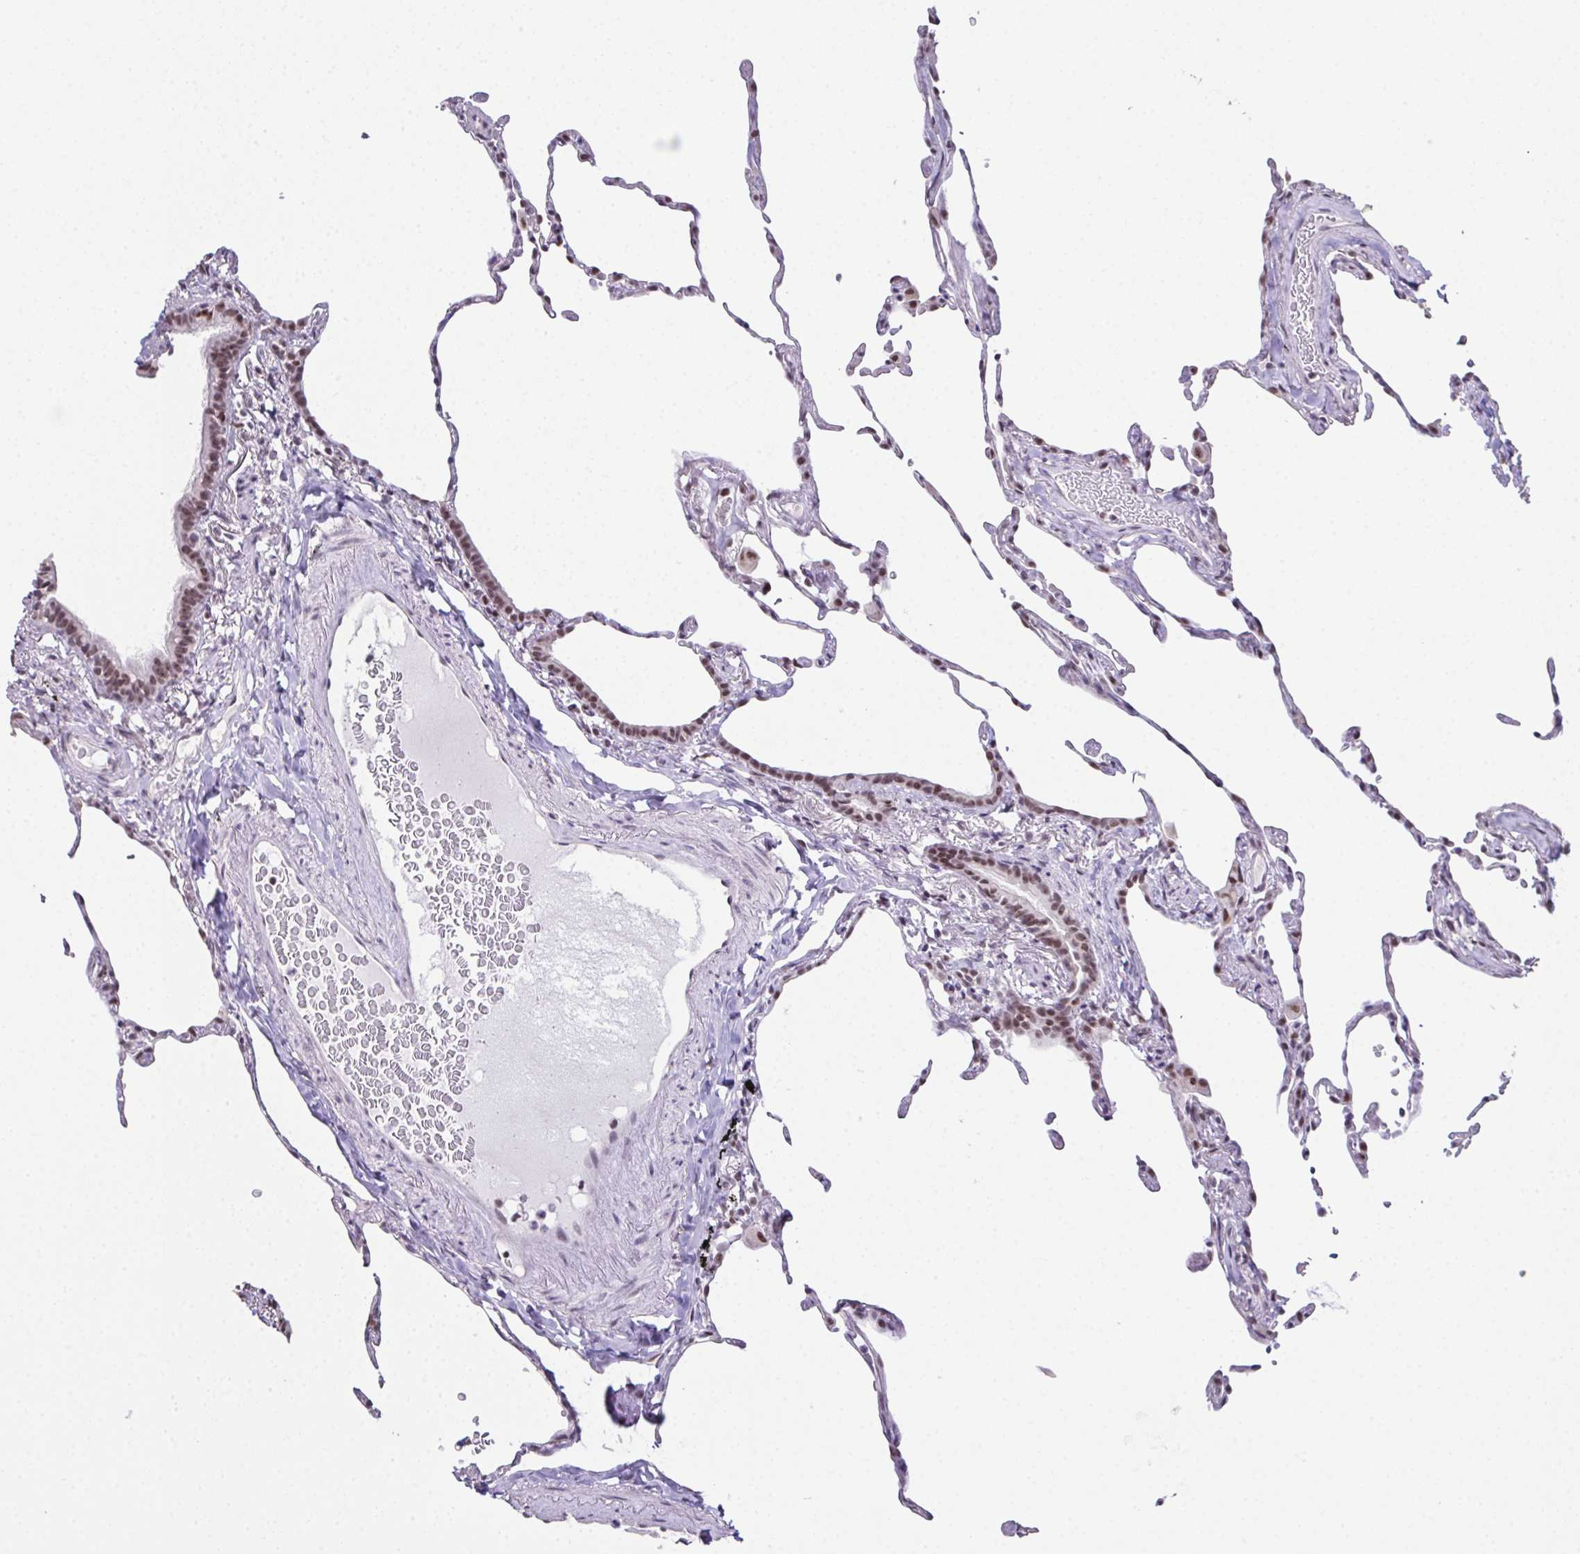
{"staining": {"intensity": "weak", "quantity": "25%-75%", "location": "nuclear"}, "tissue": "lung", "cell_type": "Alveolar cells", "image_type": "normal", "snomed": [{"axis": "morphology", "description": "Normal tissue, NOS"}, {"axis": "topography", "description": "Lung"}], "caption": "Immunohistochemical staining of normal human lung demonstrates 25%-75% levels of weak nuclear protein expression in about 25%-75% of alveolar cells.", "gene": "ZNF800", "patient": {"sex": "female", "age": 57}}